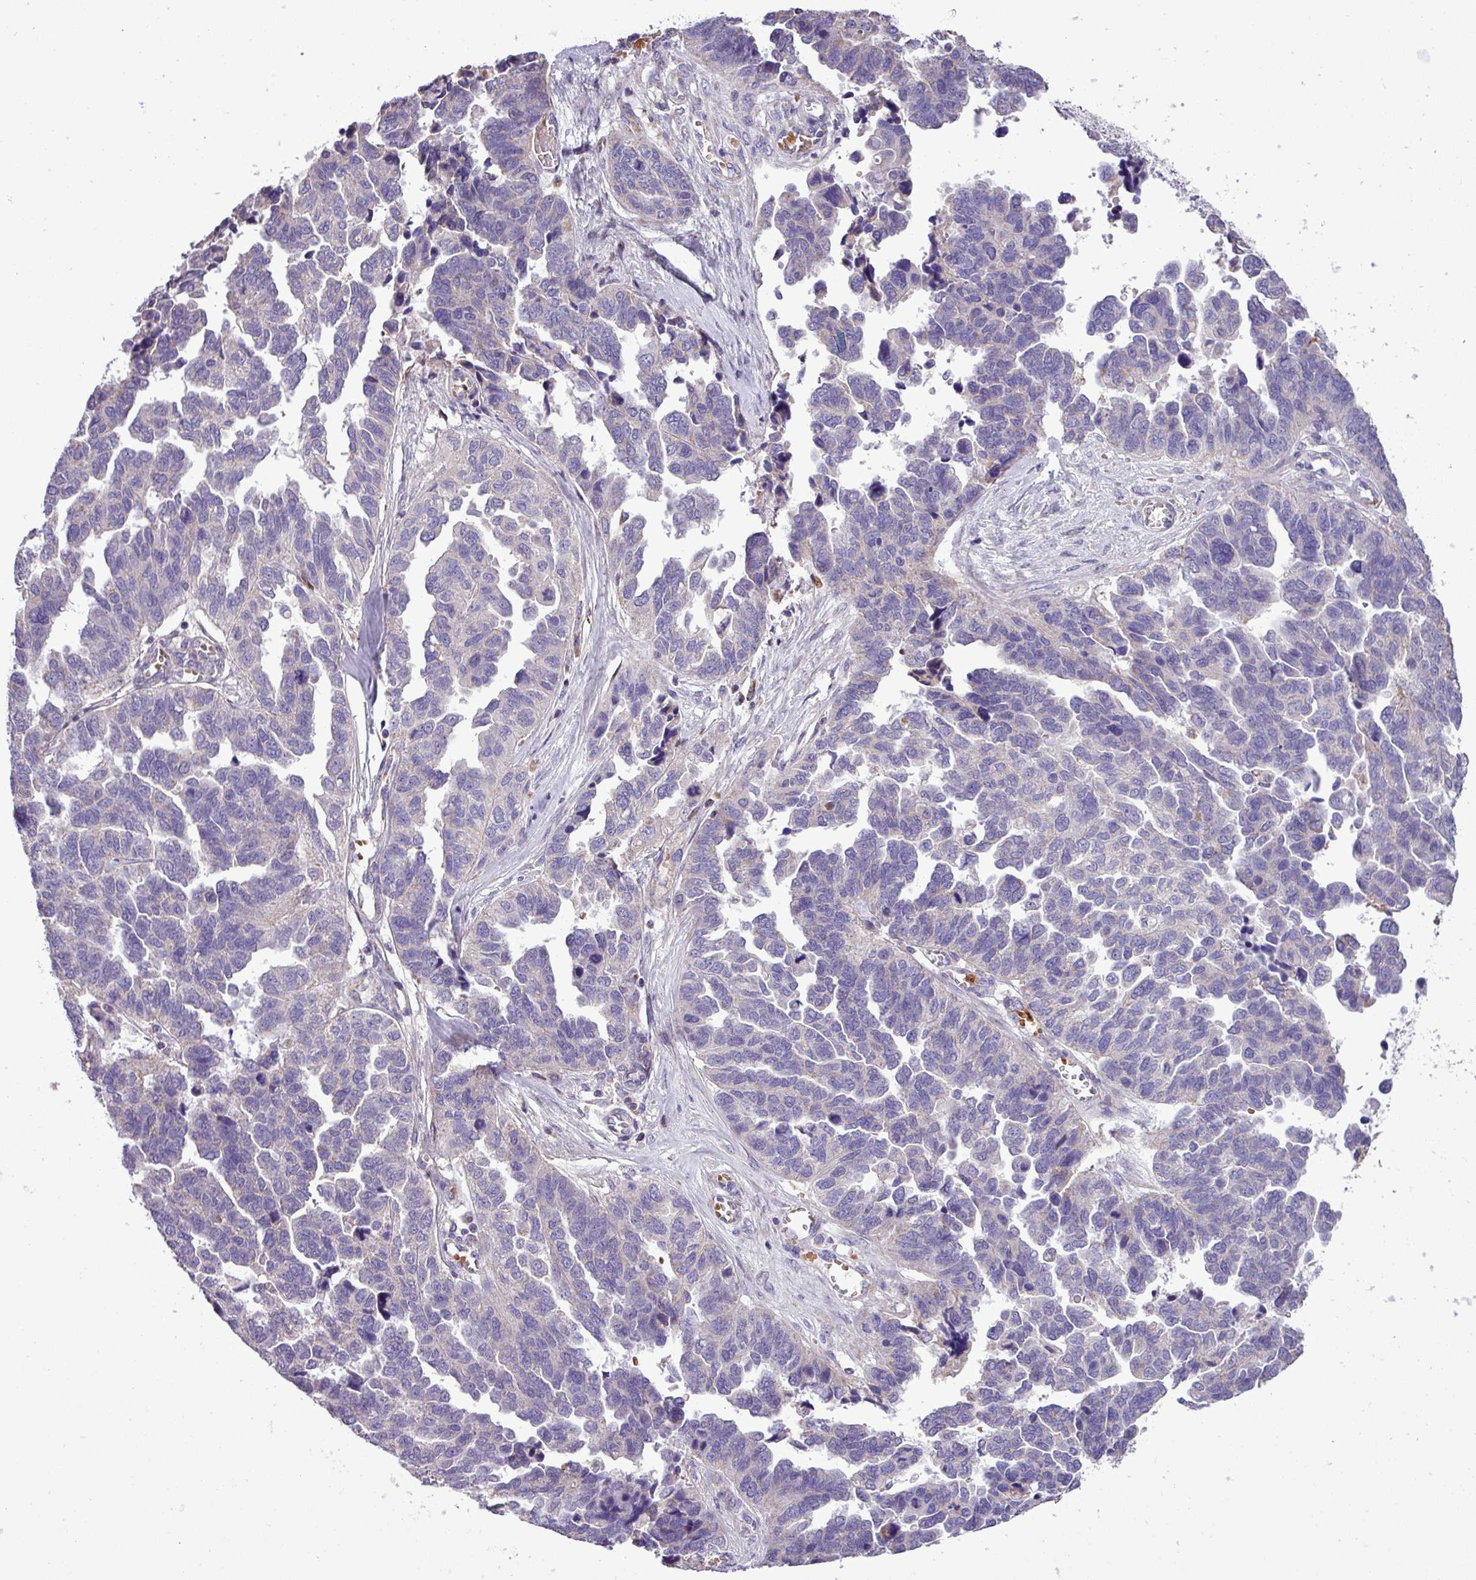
{"staining": {"intensity": "negative", "quantity": "none", "location": "none"}, "tissue": "ovarian cancer", "cell_type": "Tumor cells", "image_type": "cancer", "snomed": [{"axis": "morphology", "description": "Cystadenocarcinoma, serous, NOS"}, {"axis": "topography", "description": "Ovary"}], "caption": "Immunohistochemistry histopathology image of neoplastic tissue: human ovarian cancer stained with DAB shows no significant protein positivity in tumor cells.", "gene": "FAM183A", "patient": {"sex": "female", "age": 64}}